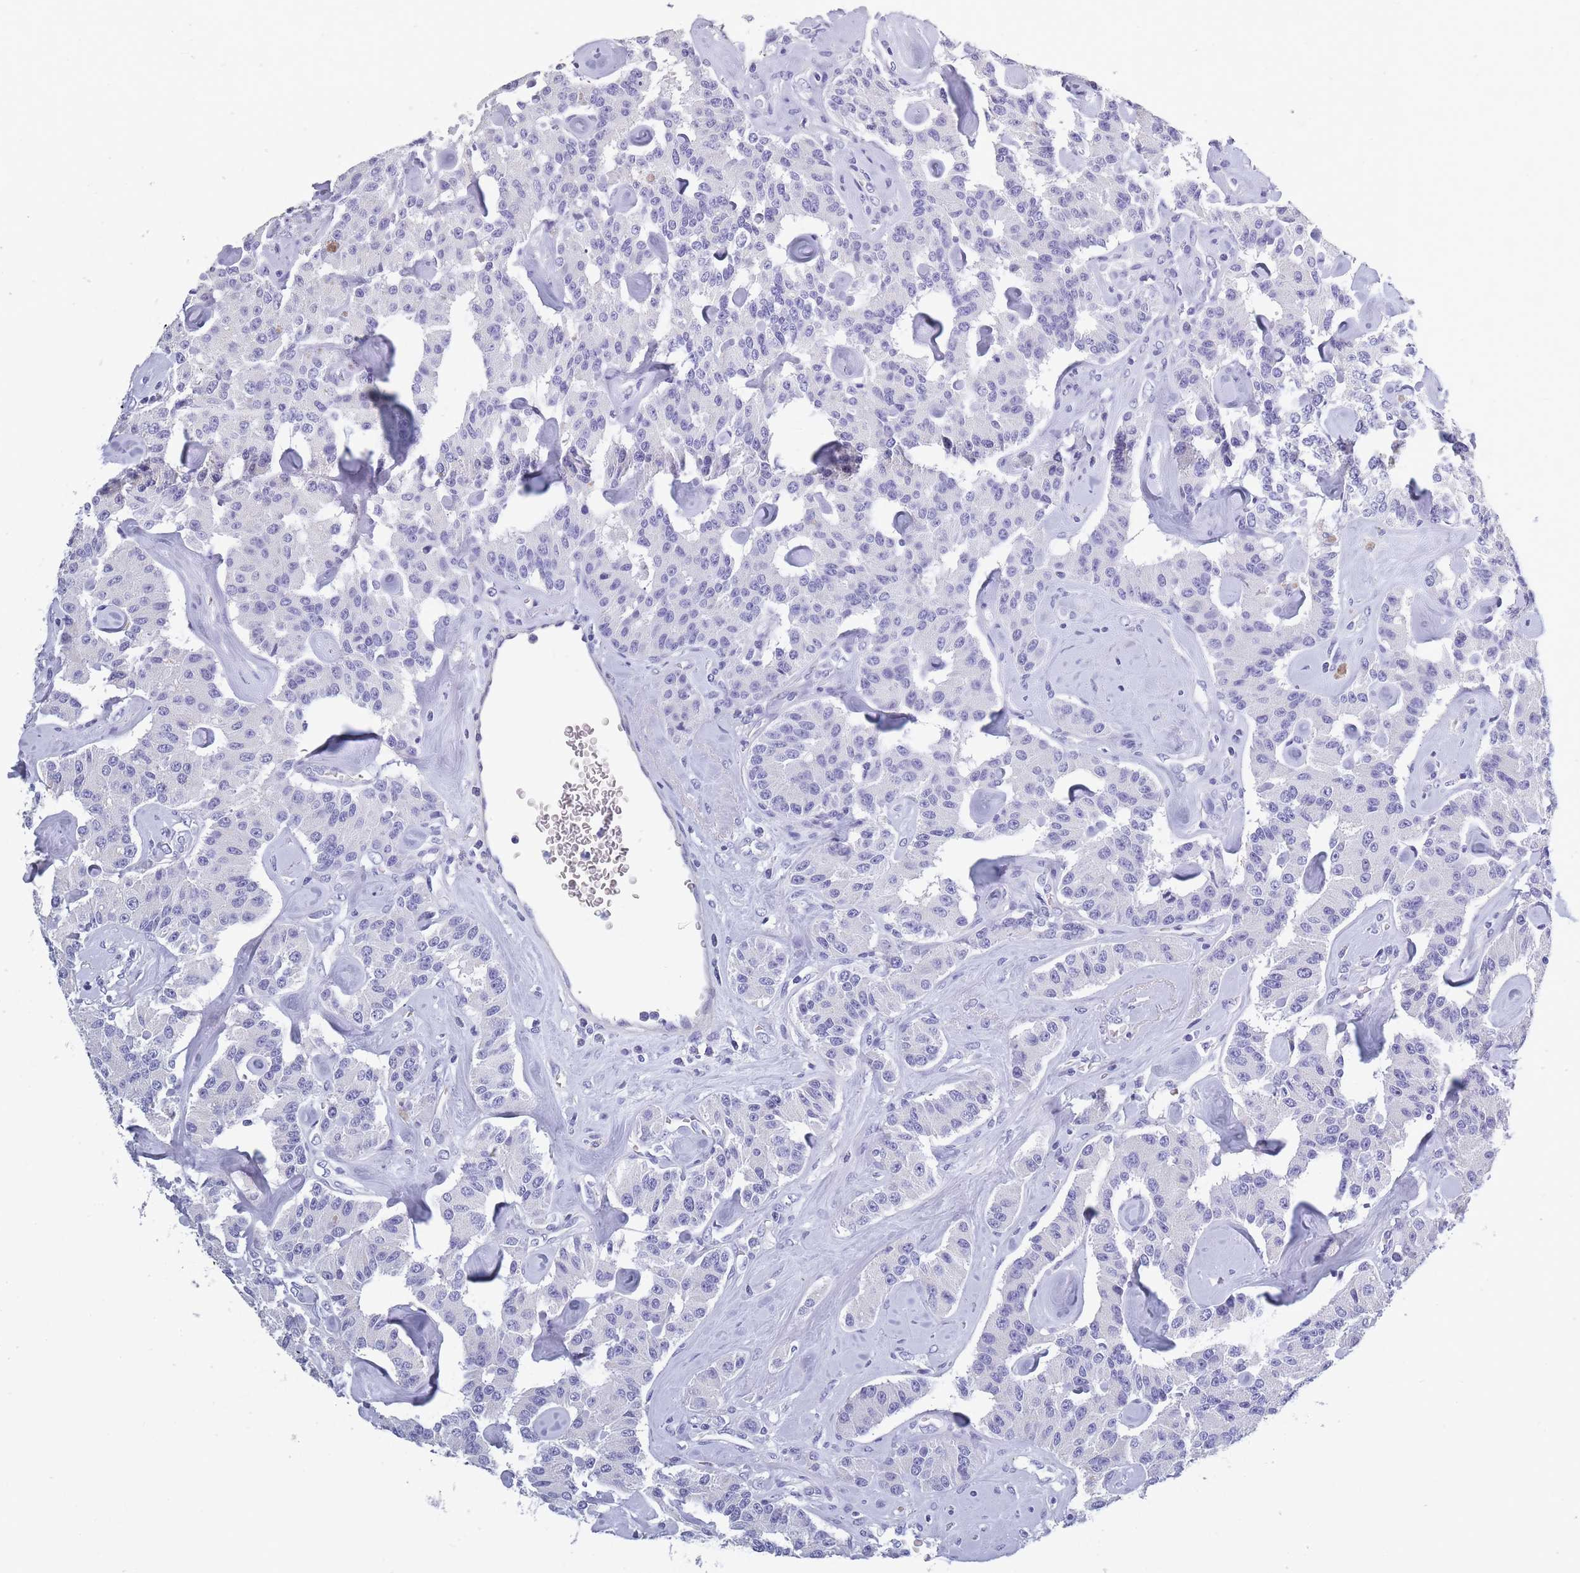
{"staining": {"intensity": "negative", "quantity": "none", "location": "none"}, "tissue": "carcinoid", "cell_type": "Tumor cells", "image_type": "cancer", "snomed": [{"axis": "morphology", "description": "Carcinoid, malignant, NOS"}, {"axis": "topography", "description": "Pancreas"}], "caption": "Tumor cells show no significant protein positivity in carcinoid (malignant).", "gene": "OR4C5", "patient": {"sex": "male", "age": 41}}